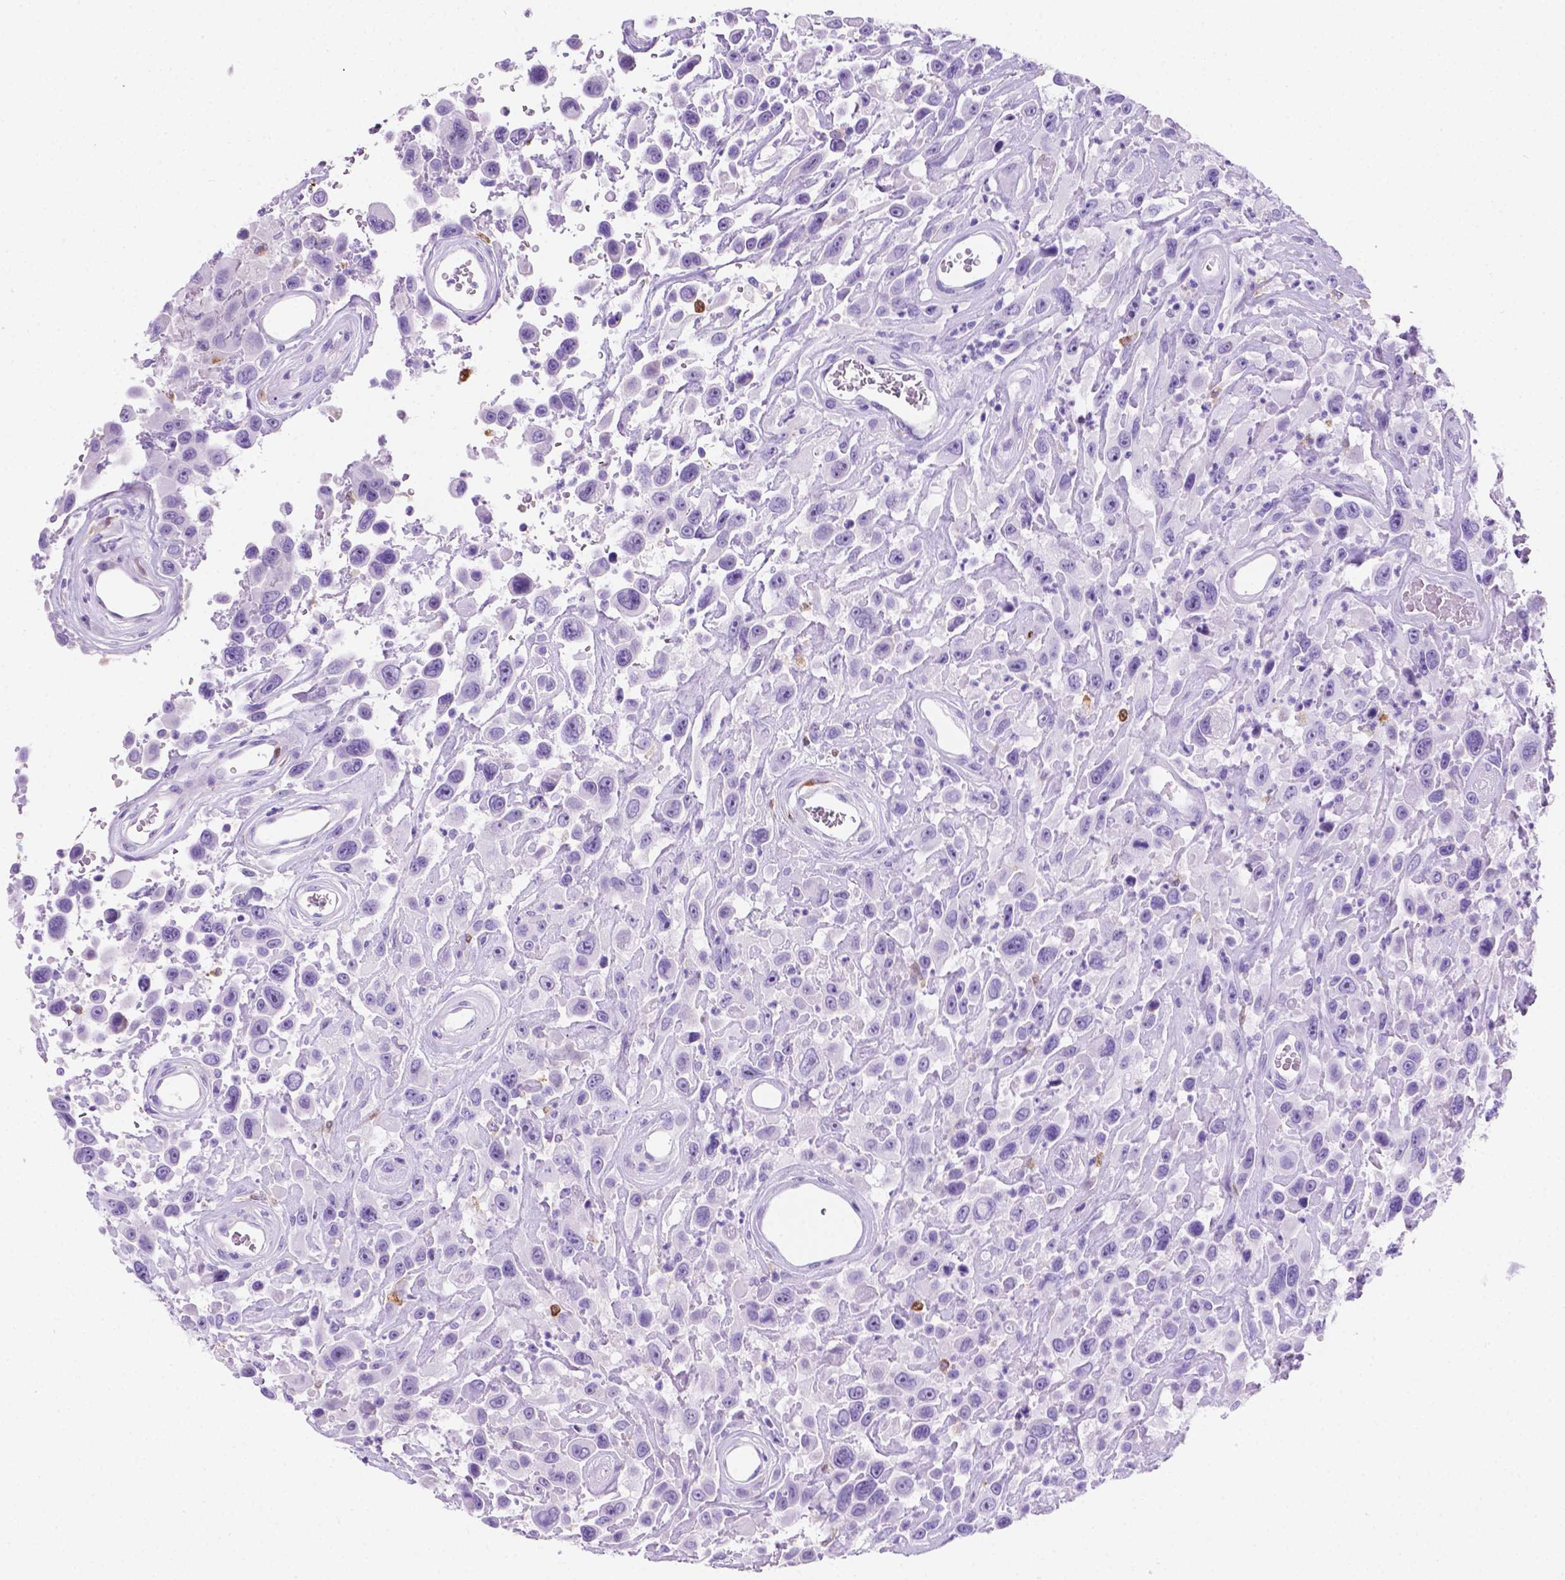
{"staining": {"intensity": "negative", "quantity": "none", "location": "none"}, "tissue": "urothelial cancer", "cell_type": "Tumor cells", "image_type": "cancer", "snomed": [{"axis": "morphology", "description": "Urothelial carcinoma, High grade"}, {"axis": "topography", "description": "Urinary bladder"}], "caption": "DAB immunohistochemical staining of urothelial cancer demonstrates no significant expression in tumor cells.", "gene": "MACF1", "patient": {"sex": "male", "age": 53}}